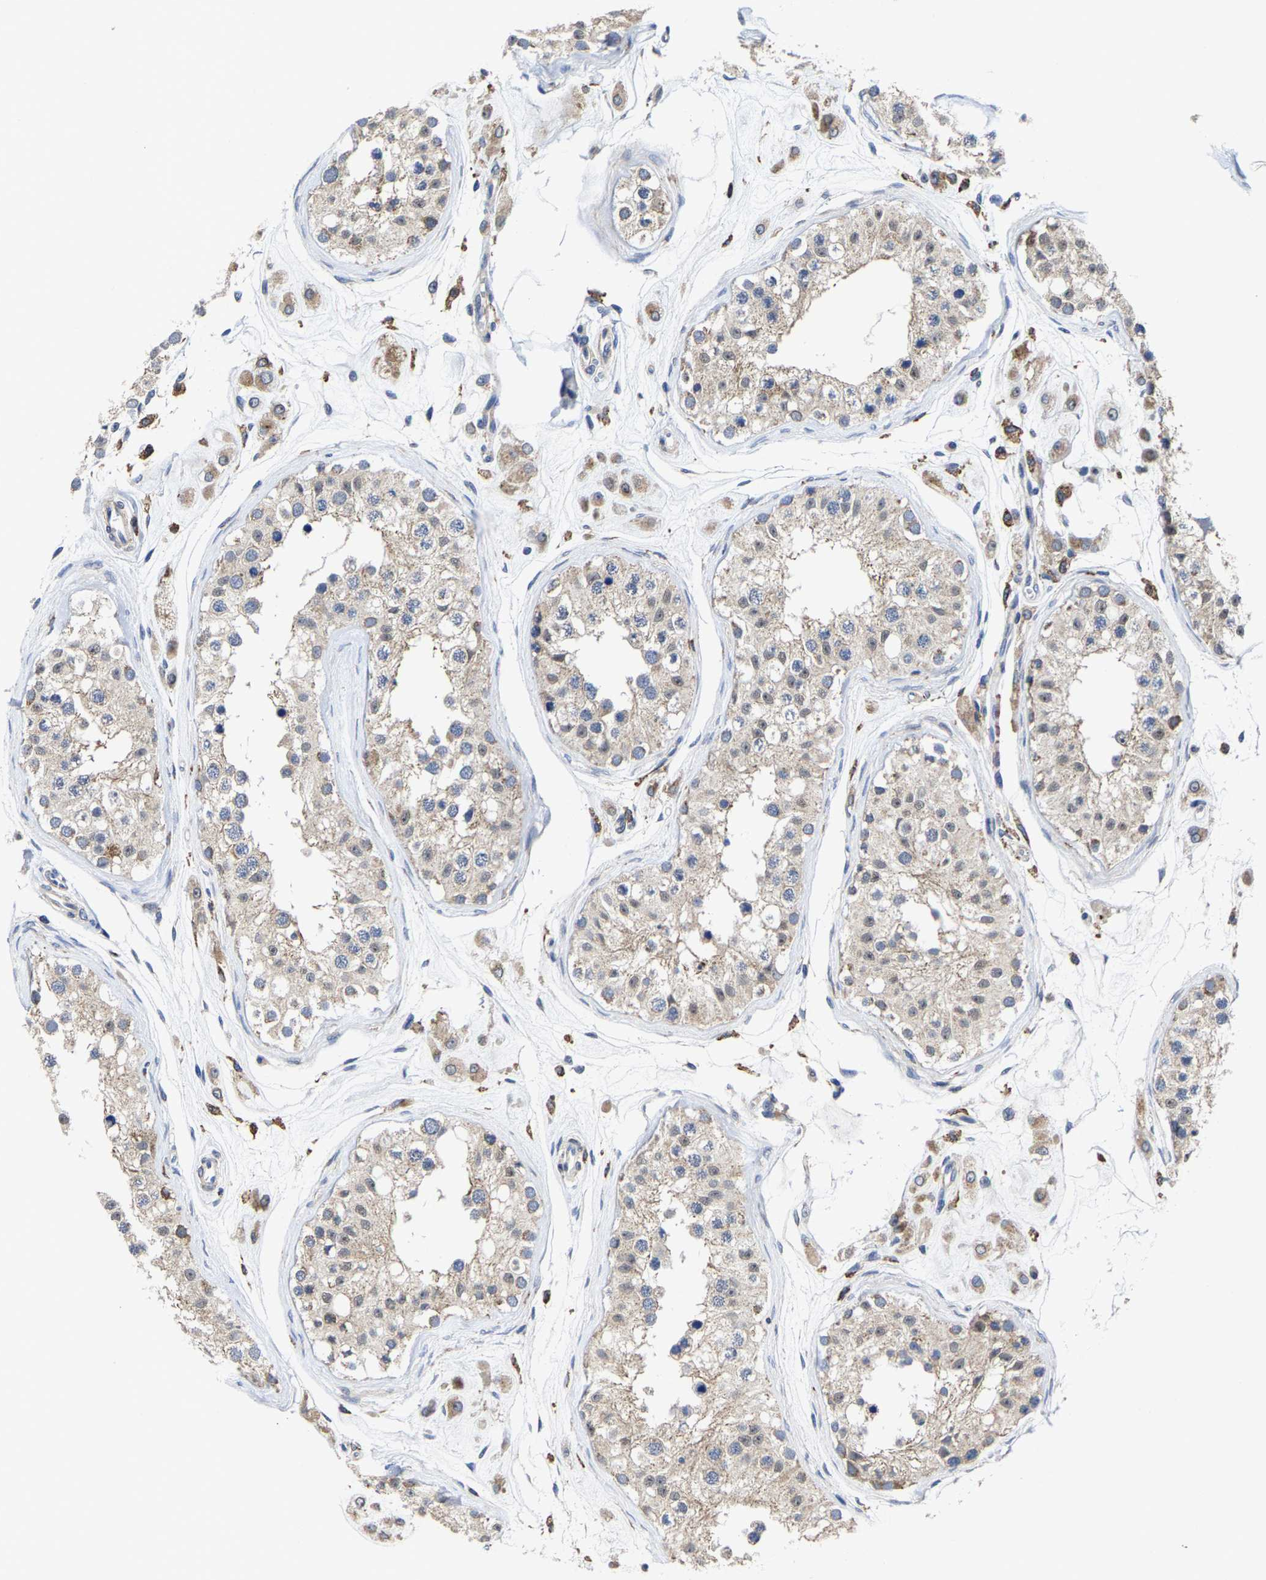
{"staining": {"intensity": "moderate", "quantity": "25%-75%", "location": "cytoplasmic/membranous,nuclear"}, "tissue": "testis", "cell_type": "Cells in seminiferous ducts", "image_type": "normal", "snomed": [{"axis": "morphology", "description": "Normal tissue, NOS"}, {"axis": "morphology", "description": "Adenocarcinoma, metastatic, NOS"}, {"axis": "topography", "description": "Testis"}], "caption": "This is a photomicrograph of immunohistochemistry staining of normal testis, which shows moderate expression in the cytoplasmic/membranous,nuclear of cells in seminiferous ducts.", "gene": "PFKFB3", "patient": {"sex": "male", "age": 26}}